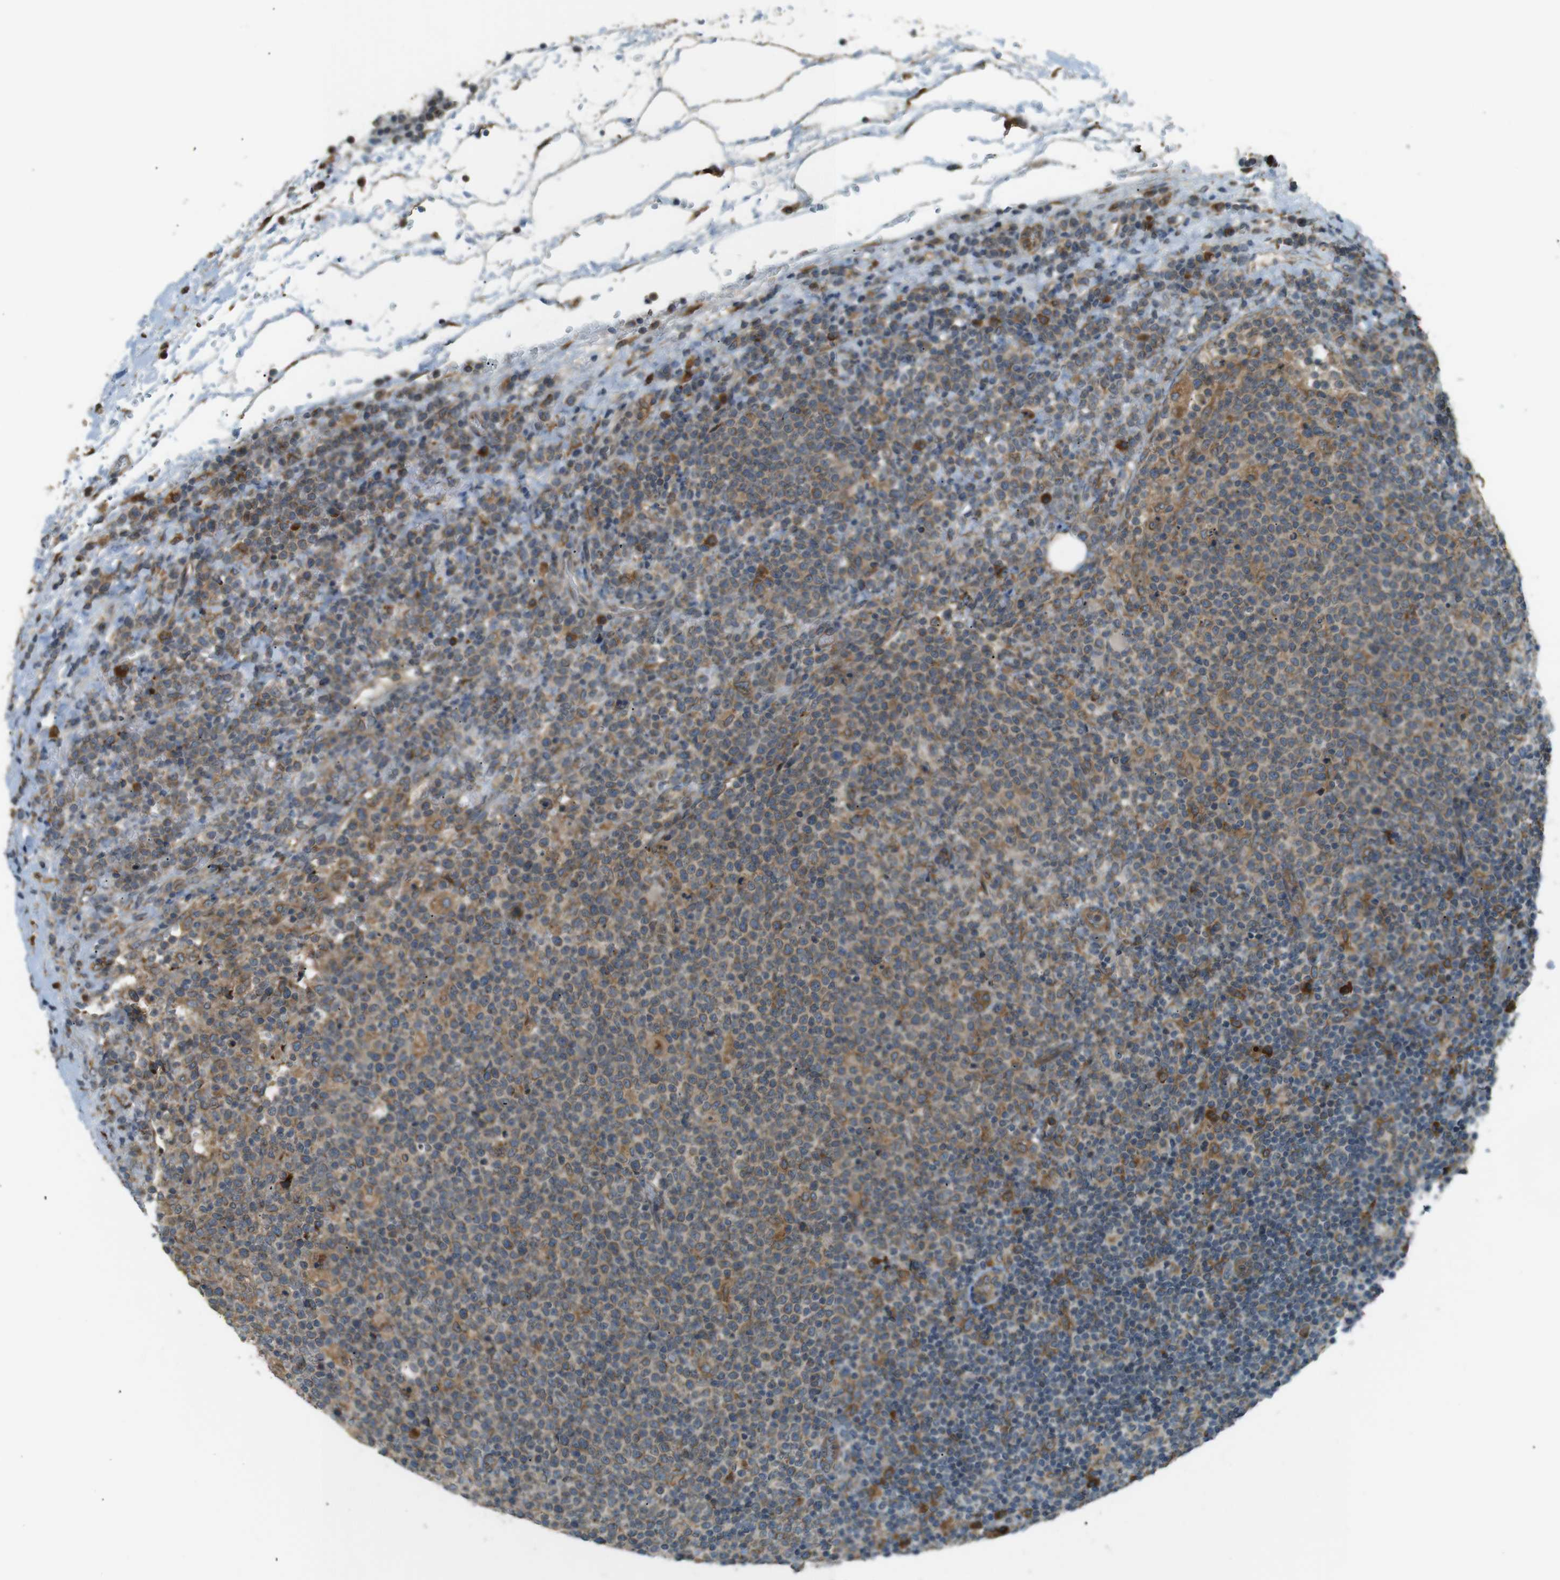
{"staining": {"intensity": "moderate", "quantity": "25%-75%", "location": "cytoplasmic/membranous"}, "tissue": "lymphoma", "cell_type": "Tumor cells", "image_type": "cancer", "snomed": [{"axis": "morphology", "description": "Malignant lymphoma, non-Hodgkin's type, High grade"}, {"axis": "topography", "description": "Lymph node"}], "caption": "Lymphoma stained for a protein (brown) displays moderate cytoplasmic/membranous positive staining in about 25%-75% of tumor cells.", "gene": "TMED4", "patient": {"sex": "male", "age": 61}}